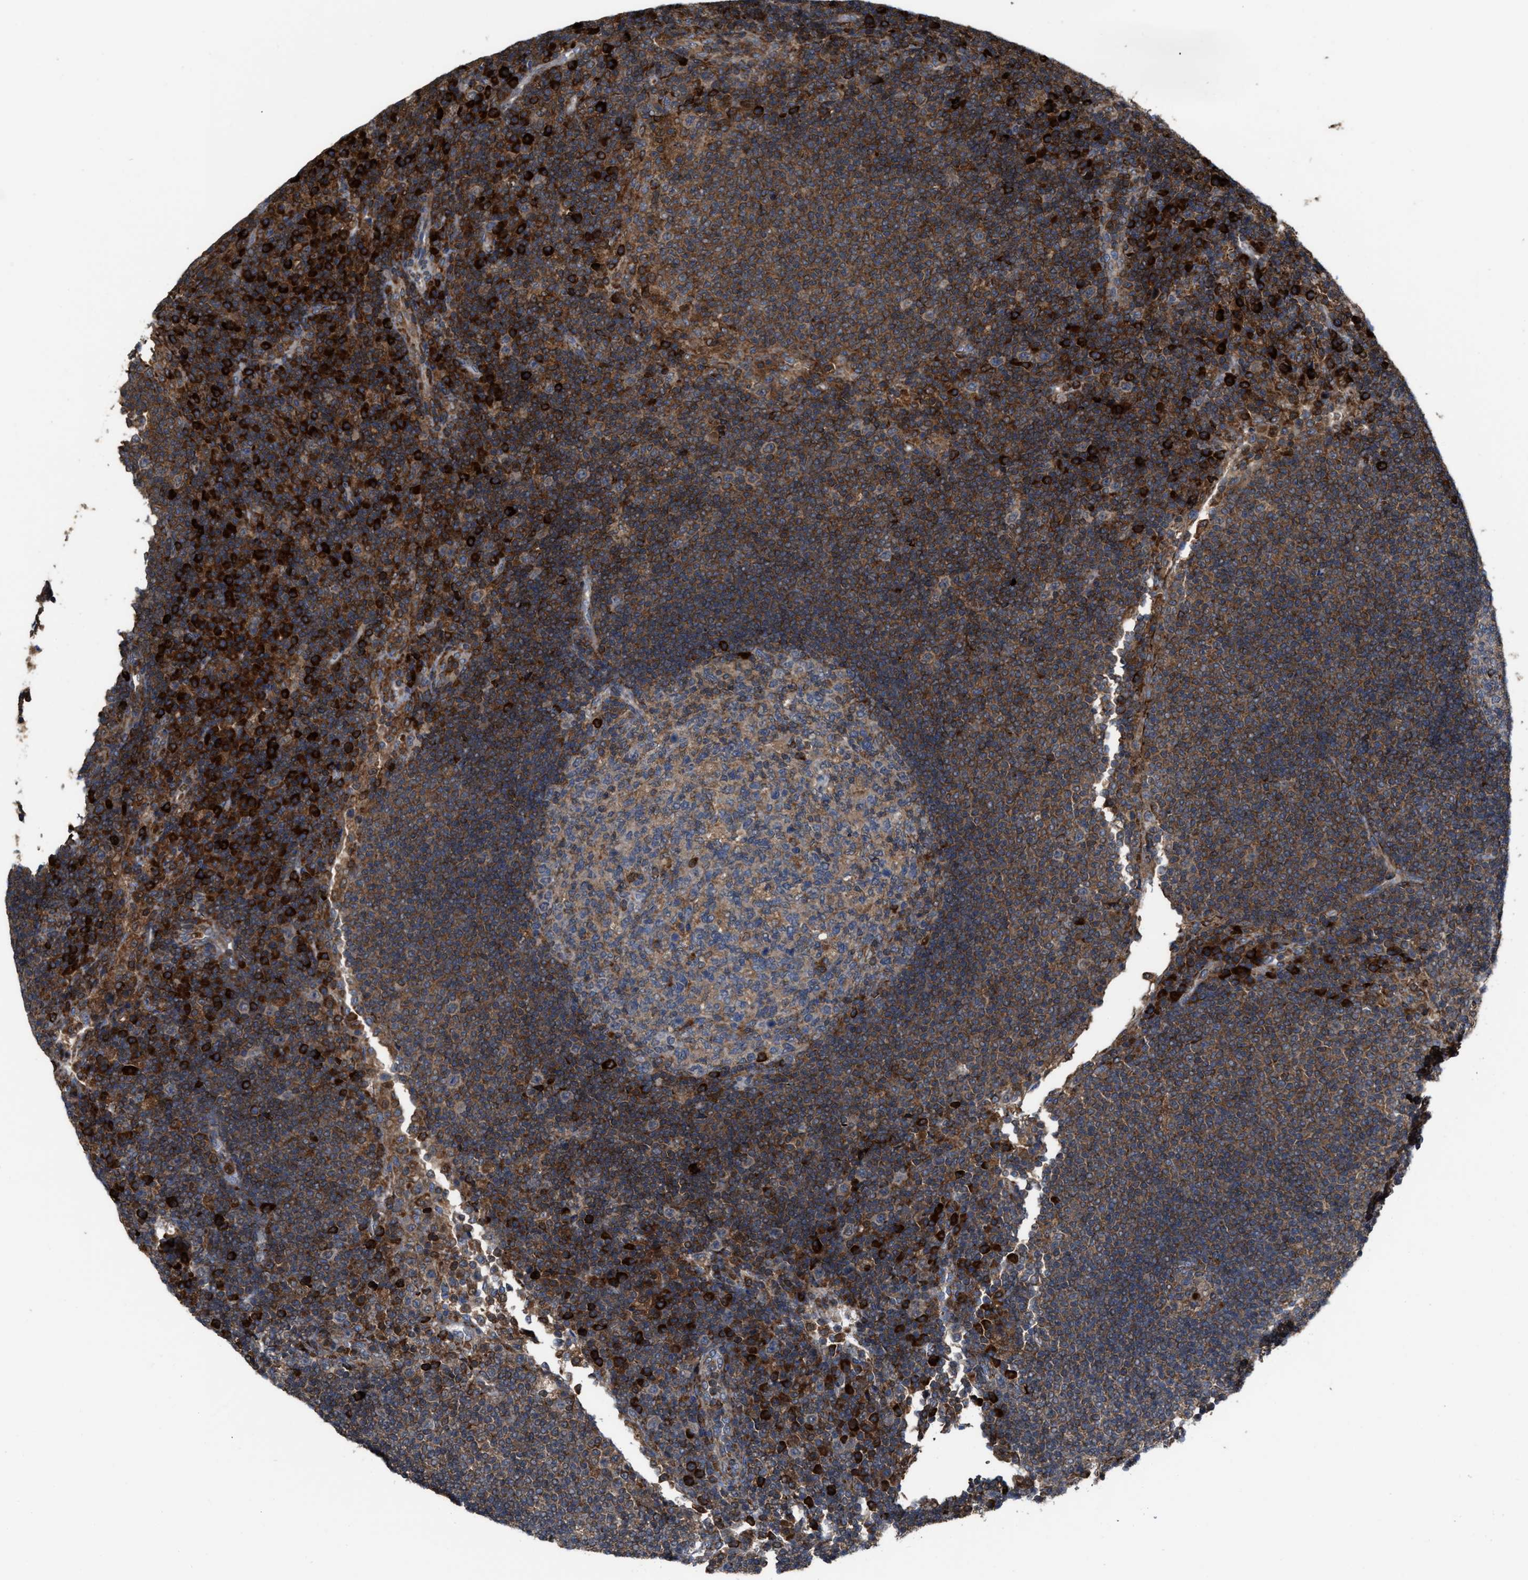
{"staining": {"intensity": "moderate", "quantity": ">75%", "location": "cytoplasmic/membranous"}, "tissue": "lymph node", "cell_type": "Germinal center cells", "image_type": "normal", "snomed": [{"axis": "morphology", "description": "Normal tissue, NOS"}, {"axis": "topography", "description": "Lymph node"}], "caption": "This is a photomicrograph of immunohistochemistry staining of benign lymph node, which shows moderate positivity in the cytoplasmic/membranous of germinal center cells.", "gene": "FGD3", "patient": {"sex": "female", "age": 53}}